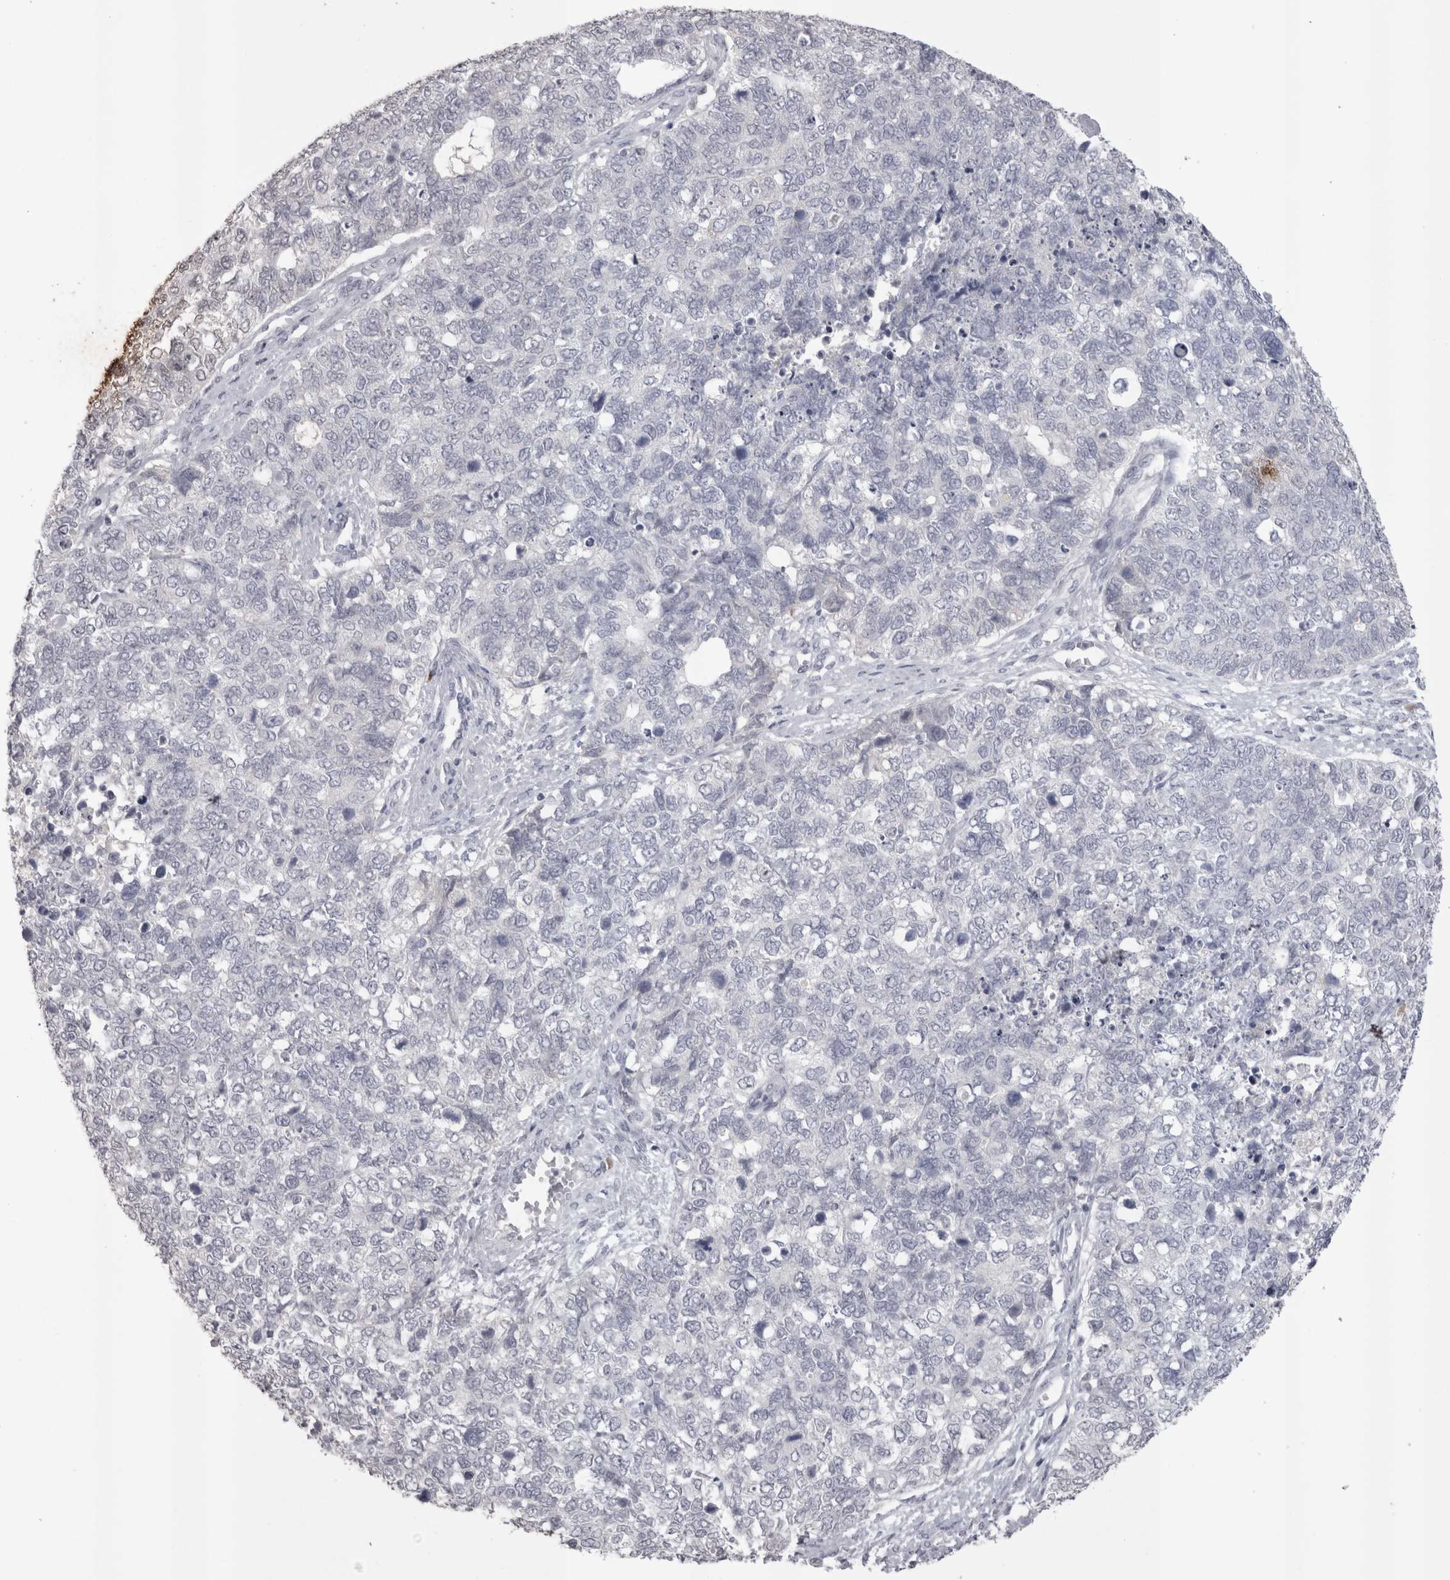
{"staining": {"intensity": "negative", "quantity": "none", "location": "none"}, "tissue": "cervical cancer", "cell_type": "Tumor cells", "image_type": "cancer", "snomed": [{"axis": "morphology", "description": "Squamous cell carcinoma, NOS"}, {"axis": "topography", "description": "Cervix"}], "caption": "Immunohistochemistry micrograph of neoplastic tissue: cervical squamous cell carcinoma stained with DAB (3,3'-diaminobenzidine) shows no significant protein expression in tumor cells.", "gene": "LAX1", "patient": {"sex": "female", "age": 63}}